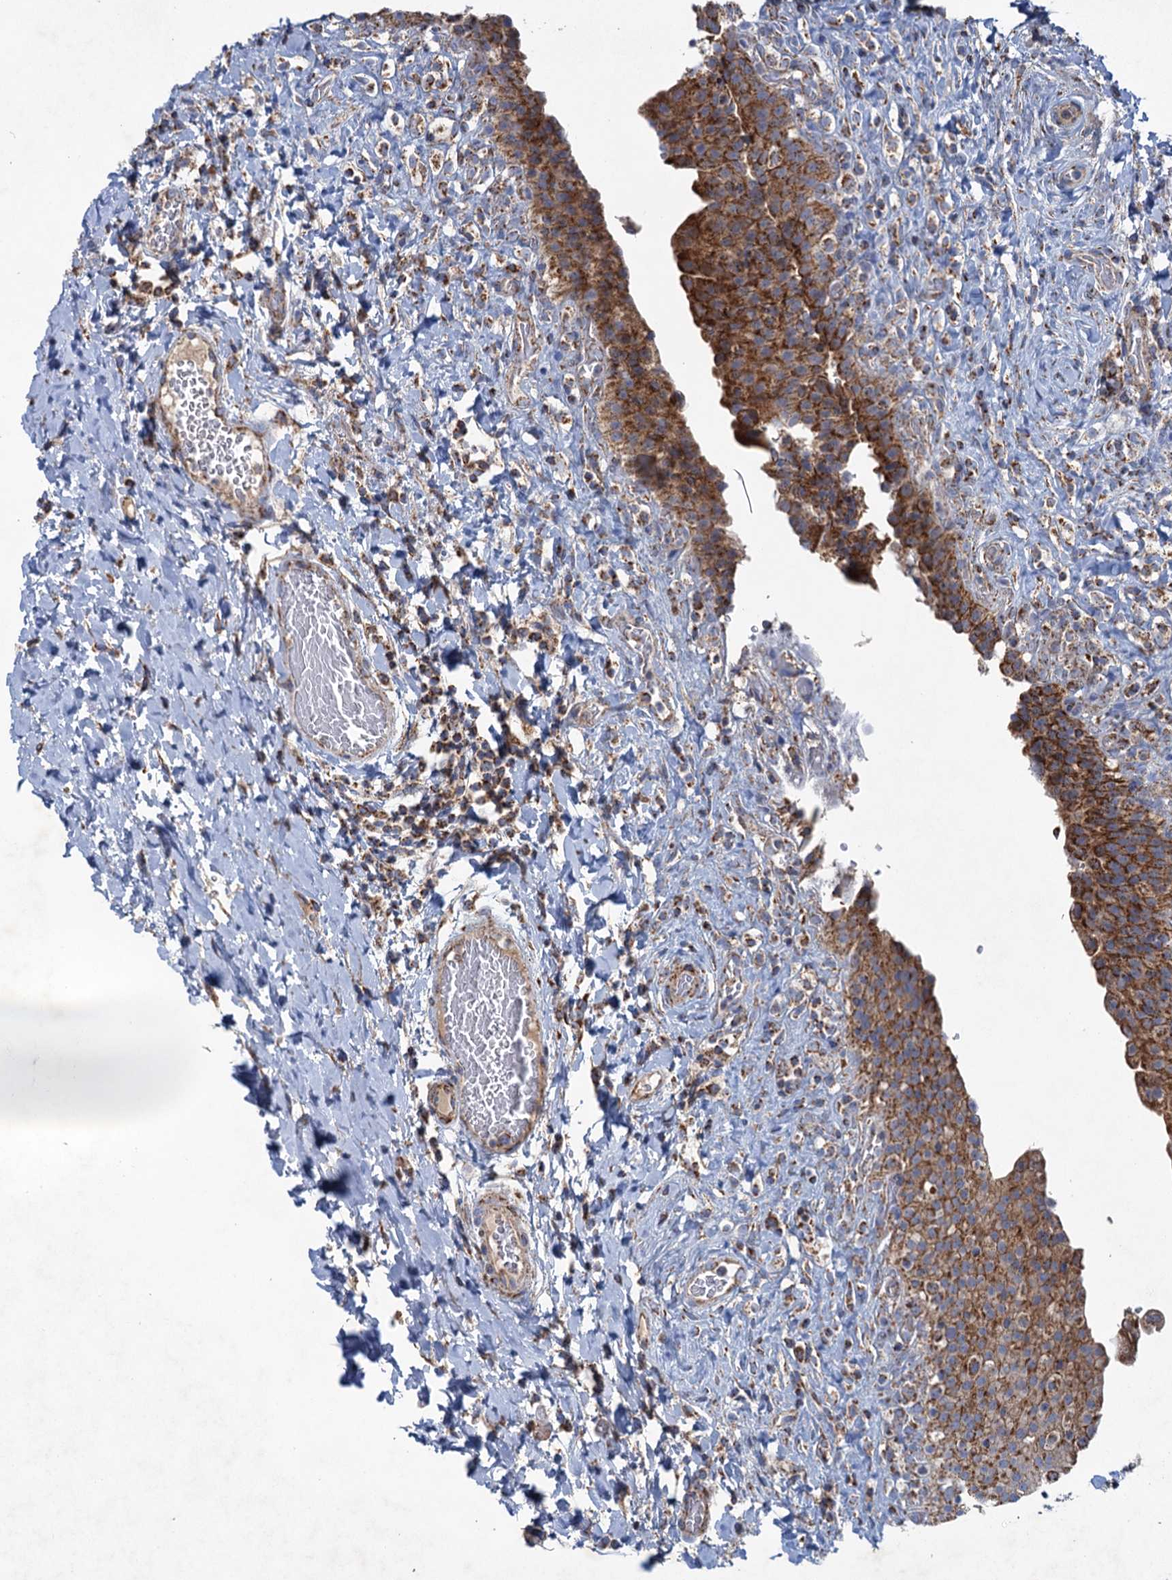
{"staining": {"intensity": "strong", "quantity": ">75%", "location": "cytoplasmic/membranous"}, "tissue": "urinary bladder", "cell_type": "Urothelial cells", "image_type": "normal", "snomed": [{"axis": "morphology", "description": "Normal tissue, NOS"}, {"axis": "morphology", "description": "Inflammation, NOS"}, {"axis": "topography", "description": "Urinary bladder"}], "caption": "Urothelial cells show high levels of strong cytoplasmic/membranous expression in approximately >75% of cells in benign urinary bladder. (Brightfield microscopy of DAB IHC at high magnification).", "gene": "GTPBP3", "patient": {"sex": "male", "age": 64}}